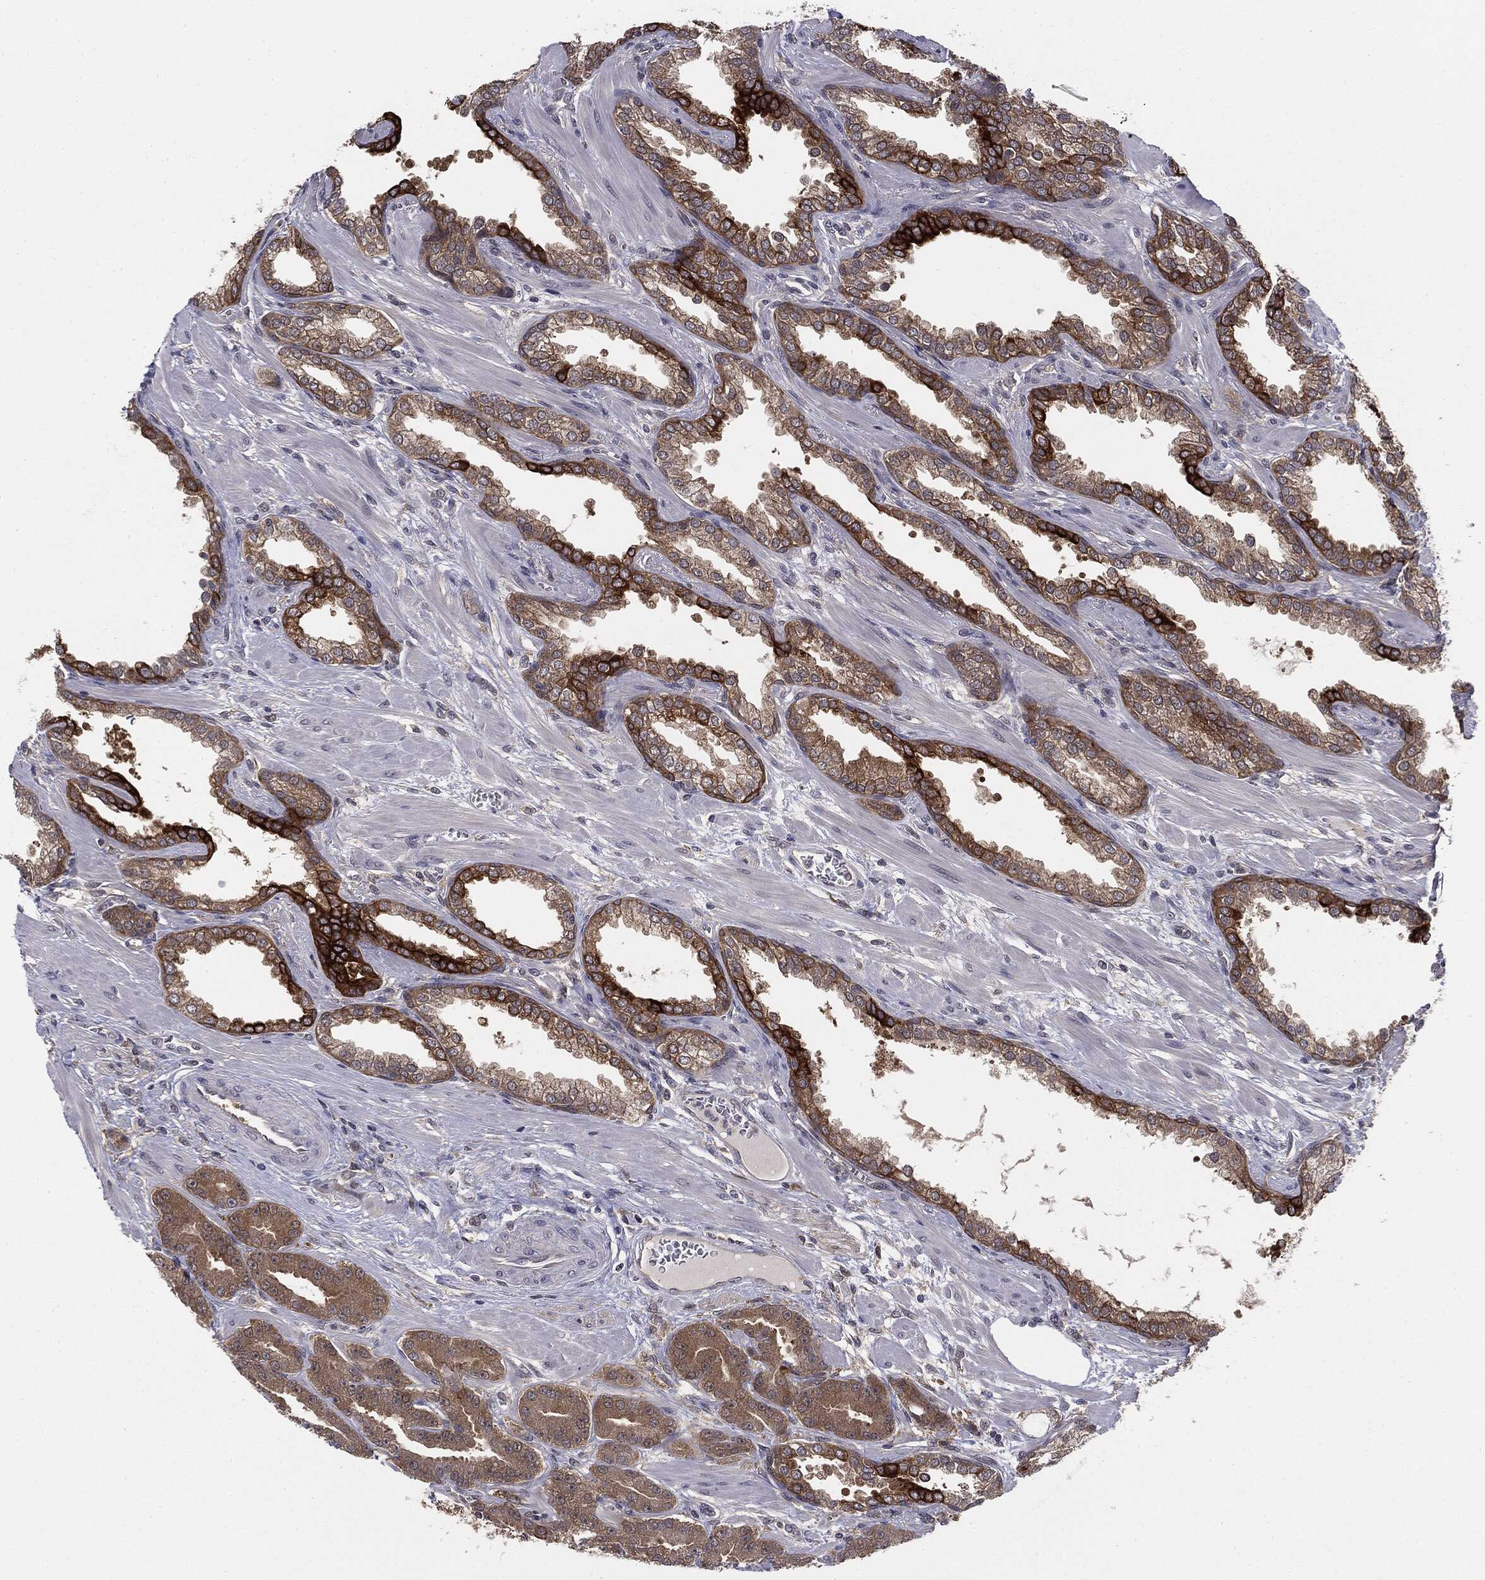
{"staining": {"intensity": "weak", "quantity": ">75%", "location": "cytoplasmic/membranous"}, "tissue": "prostate cancer", "cell_type": "Tumor cells", "image_type": "cancer", "snomed": [{"axis": "morphology", "description": "Adenocarcinoma, High grade"}, {"axis": "topography", "description": "Prostate"}], "caption": "Prostate adenocarcinoma (high-grade) stained with DAB immunohistochemistry demonstrates low levels of weak cytoplasmic/membranous positivity in approximately >75% of tumor cells.", "gene": "KRT7", "patient": {"sex": "male", "age": 60}}